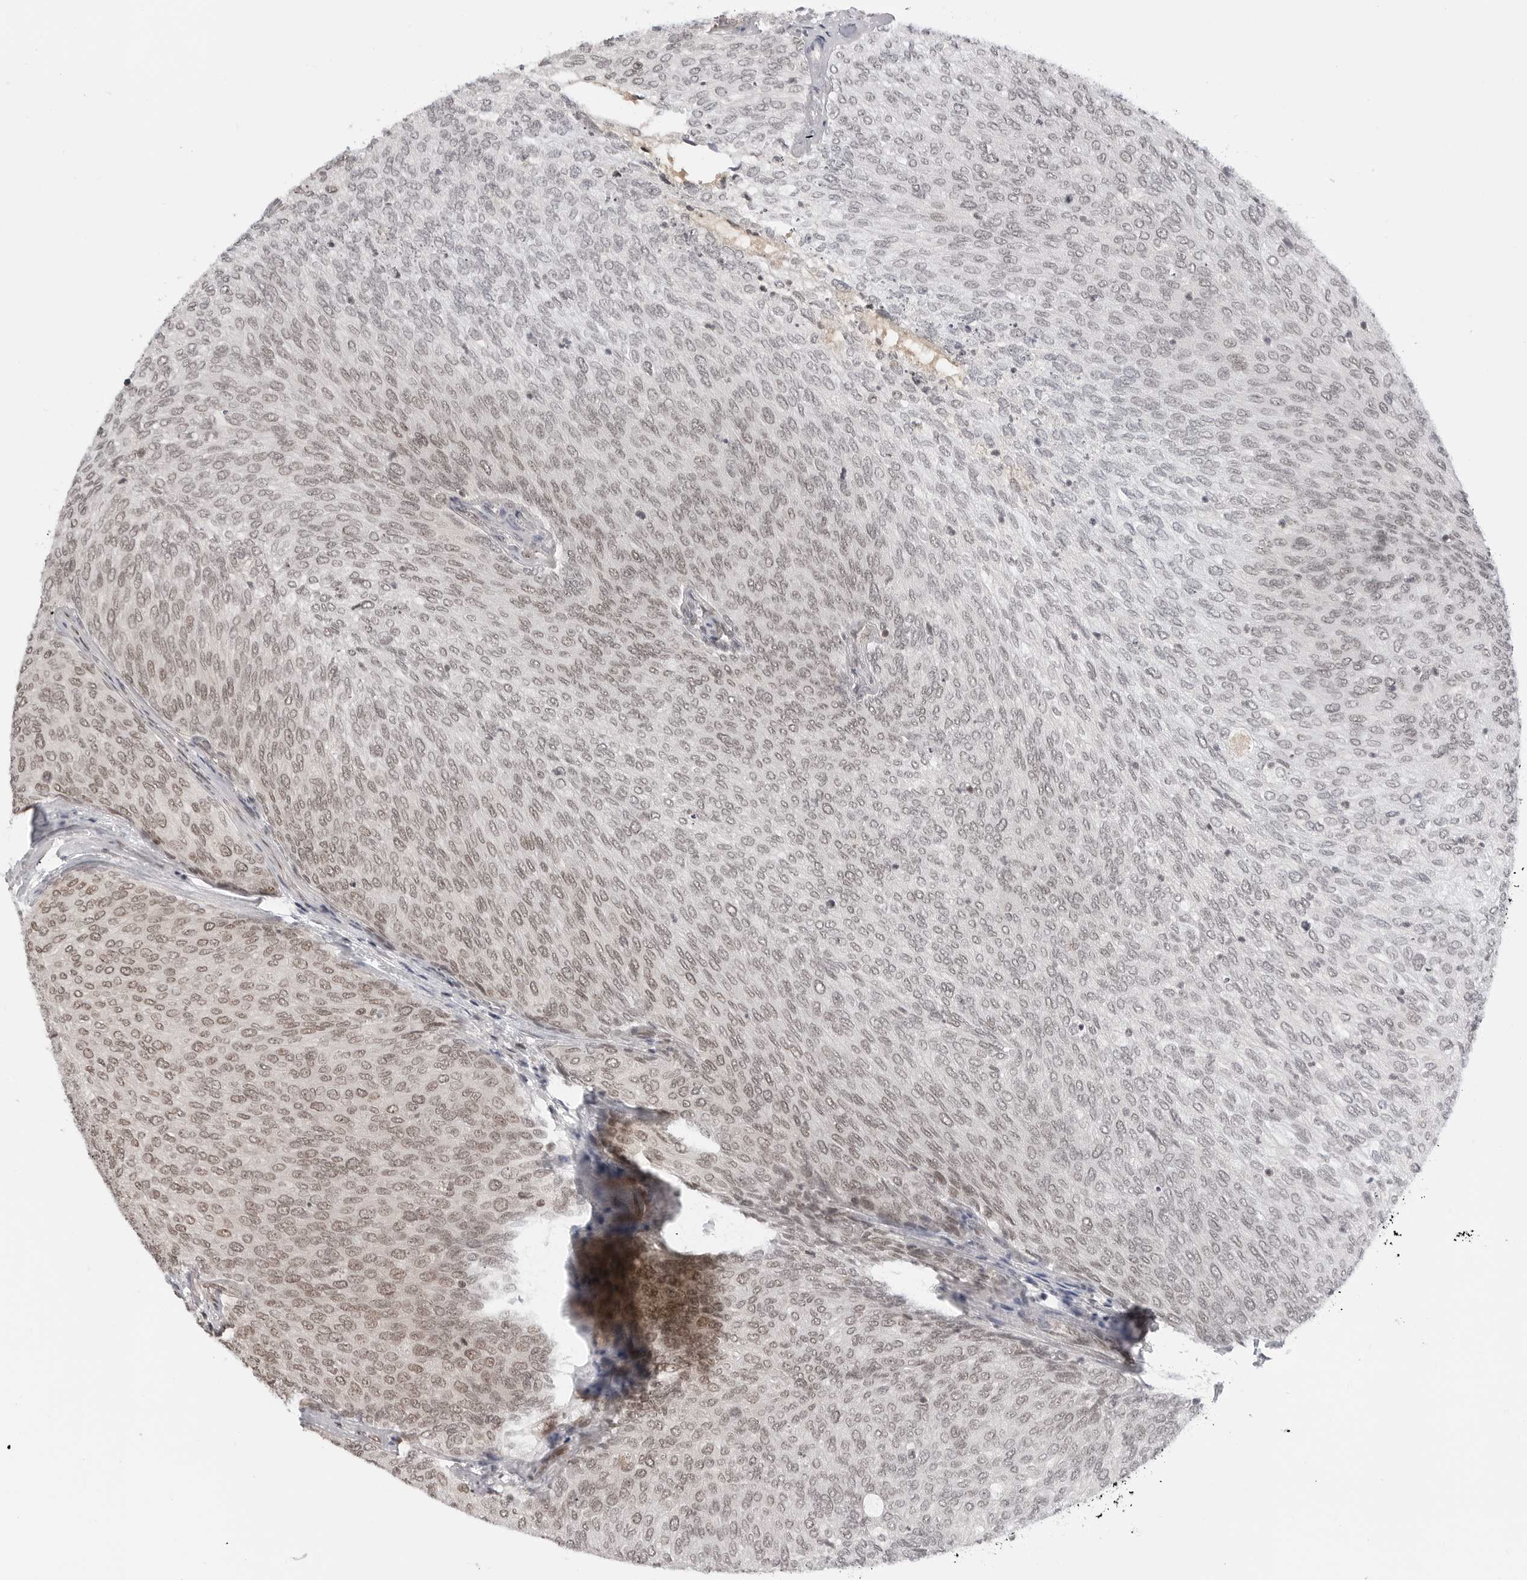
{"staining": {"intensity": "moderate", "quantity": "<25%", "location": "nuclear"}, "tissue": "urothelial cancer", "cell_type": "Tumor cells", "image_type": "cancer", "snomed": [{"axis": "morphology", "description": "Urothelial carcinoma, Low grade"}, {"axis": "topography", "description": "Urinary bladder"}], "caption": "Immunohistochemistry (IHC) staining of urothelial carcinoma (low-grade), which displays low levels of moderate nuclear expression in about <25% of tumor cells indicating moderate nuclear protein positivity. The staining was performed using DAB (brown) for protein detection and nuclei were counterstained in hematoxylin (blue).", "gene": "C8orf33", "patient": {"sex": "female", "age": 79}}